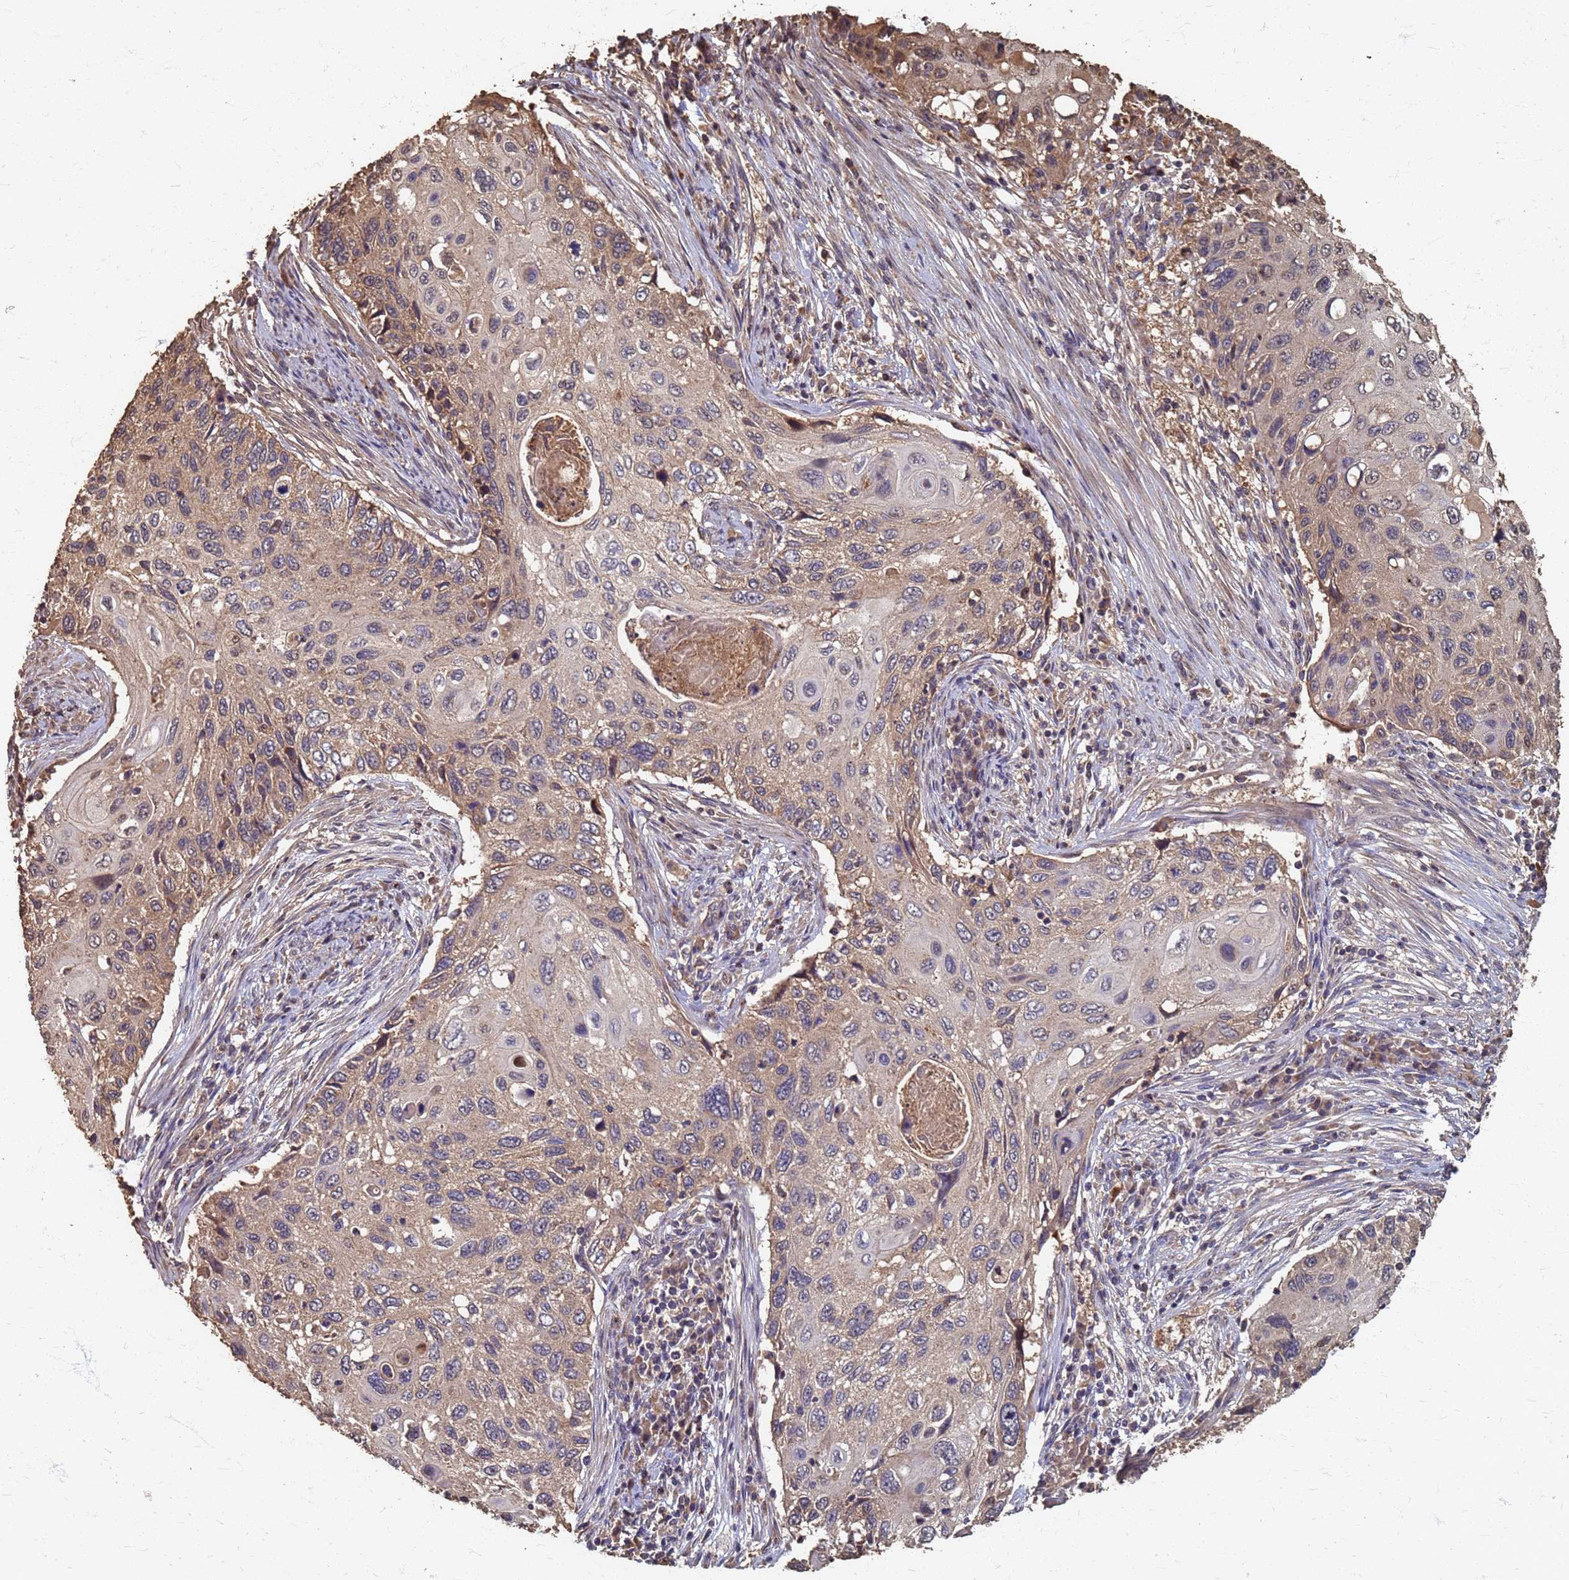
{"staining": {"intensity": "weak", "quantity": ">75%", "location": "cytoplasmic/membranous"}, "tissue": "cervical cancer", "cell_type": "Tumor cells", "image_type": "cancer", "snomed": [{"axis": "morphology", "description": "Squamous cell carcinoma, NOS"}, {"axis": "topography", "description": "Cervix"}], "caption": "A high-resolution photomicrograph shows immunohistochemistry (IHC) staining of cervical cancer (squamous cell carcinoma), which exhibits weak cytoplasmic/membranous expression in approximately >75% of tumor cells. (brown staining indicates protein expression, while blue staining denotes nuclei).", "gene": "DPH5", "patient": {"sex": "female", "age": 70}}